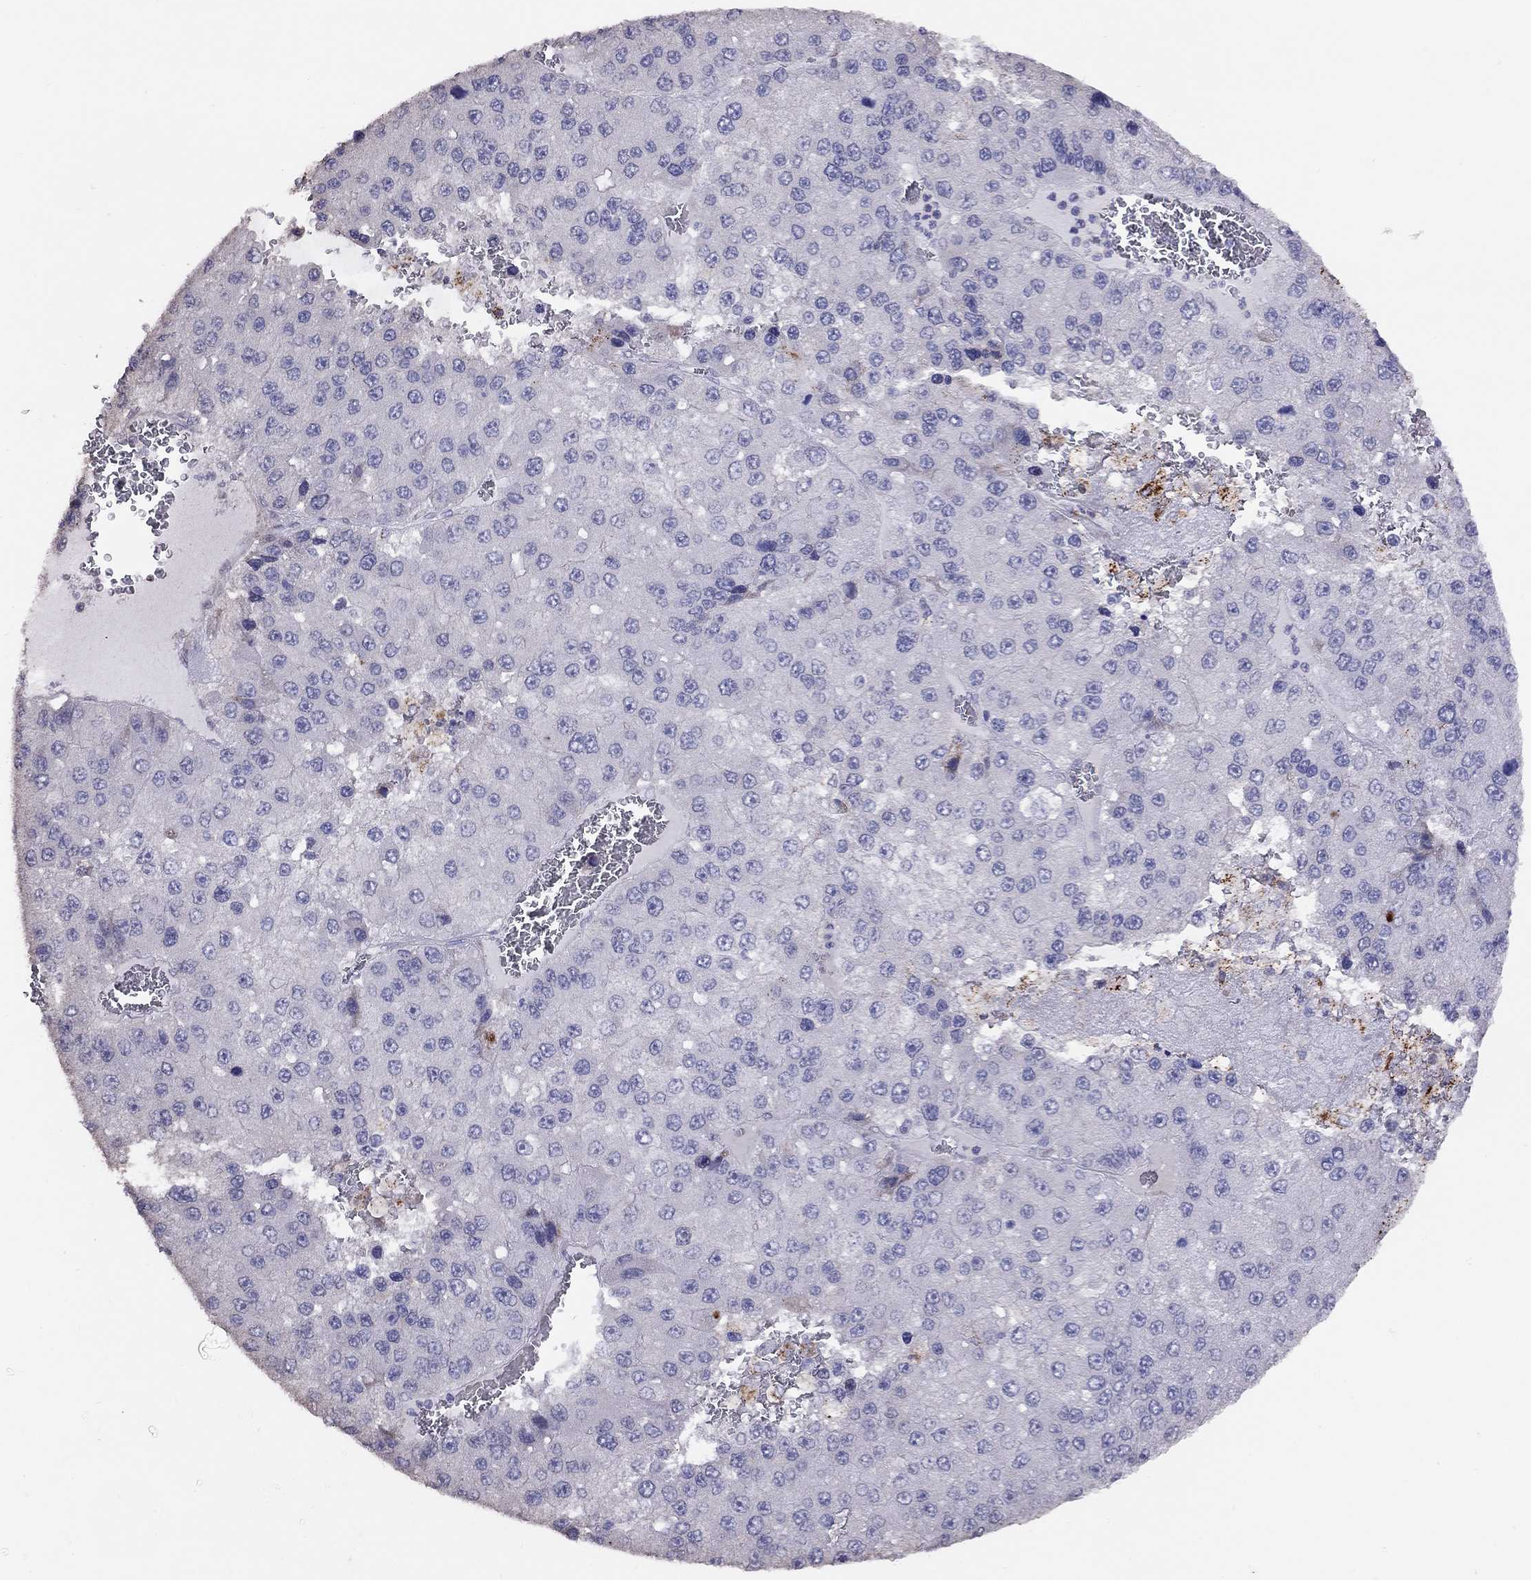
{"staining": {"intensity": "negative", "quantity": "none", "location": "none"}, "tissue": "liver cancer", "cell_type": "Tumor cells", "image_type": "cancer", "snomed": [{"axis": "morphology", "description": "Carcinoma, Hepatocellular, NOS"}, {"axis": "topography", "description": "Liver"}], "caption": "A histopathology image of human liver cancer (hepatocellular carcinoma) is negative for staining in tumor cells.", "gene": "MAGEB4", "patient": {"sex": "female", "age": 73}}